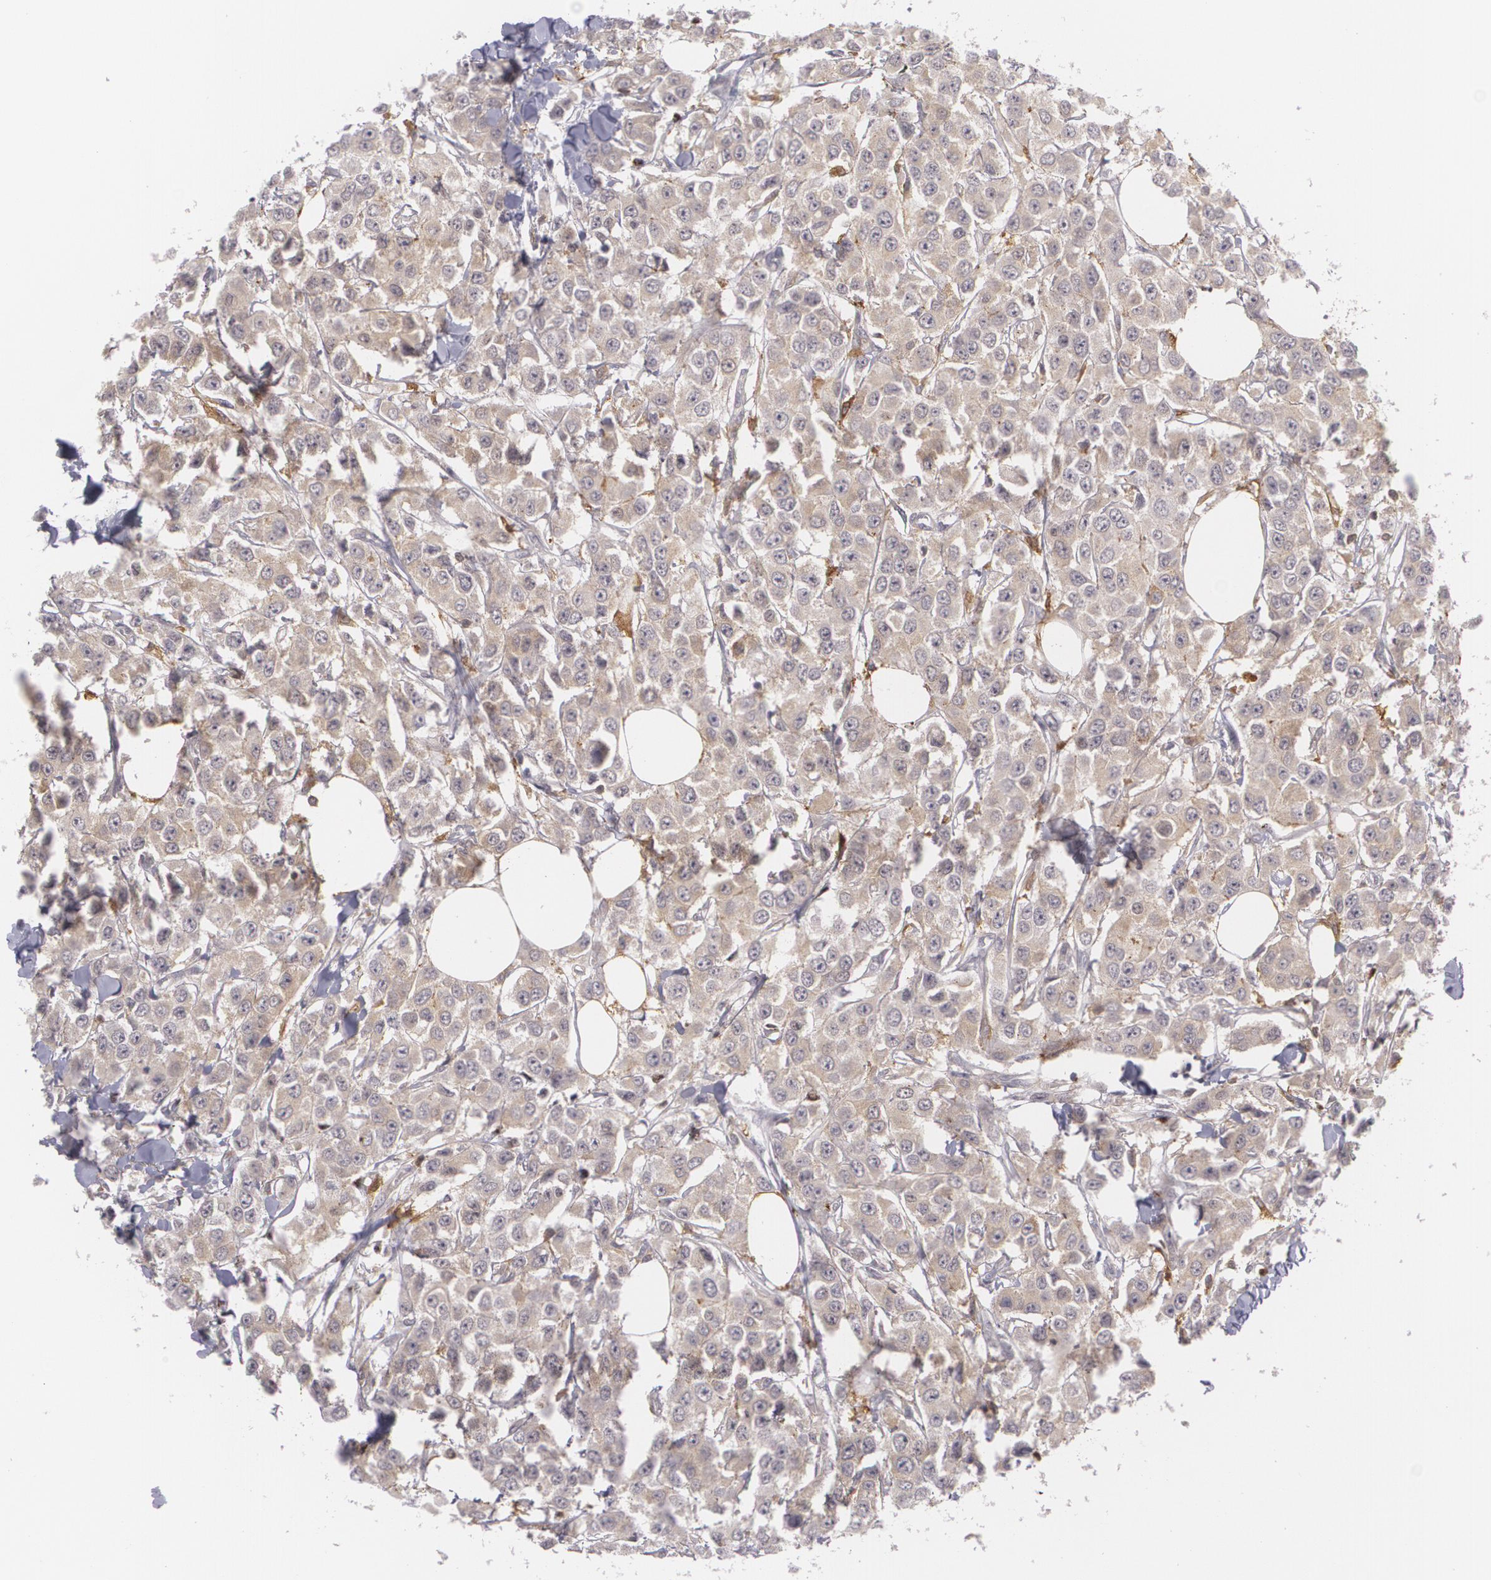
{"staining": {"intensity": "weak", "quantity": "25%-75%", "location": "cytoplasmic/membranous"}, "tissue": "breast cancer", "cell_type": "Tumor cells", "image_type": "cancer", "snomed": [{"axis": "morphology", "description": "Duct carcinoma"}, {"axis": "topography", "description": "Breast"}], "caption": "Immunohistochemistry (IHC) histopathology image of breast cancer (intraductal carcinoma) stained for a protein (brown), which demonstrates low levels of weak cytoplasmic/membranous positivity in approximately 25%-75% of tumor cells.", "gene": "BIN1", "patient": {"sex": "female", "age": 58}}